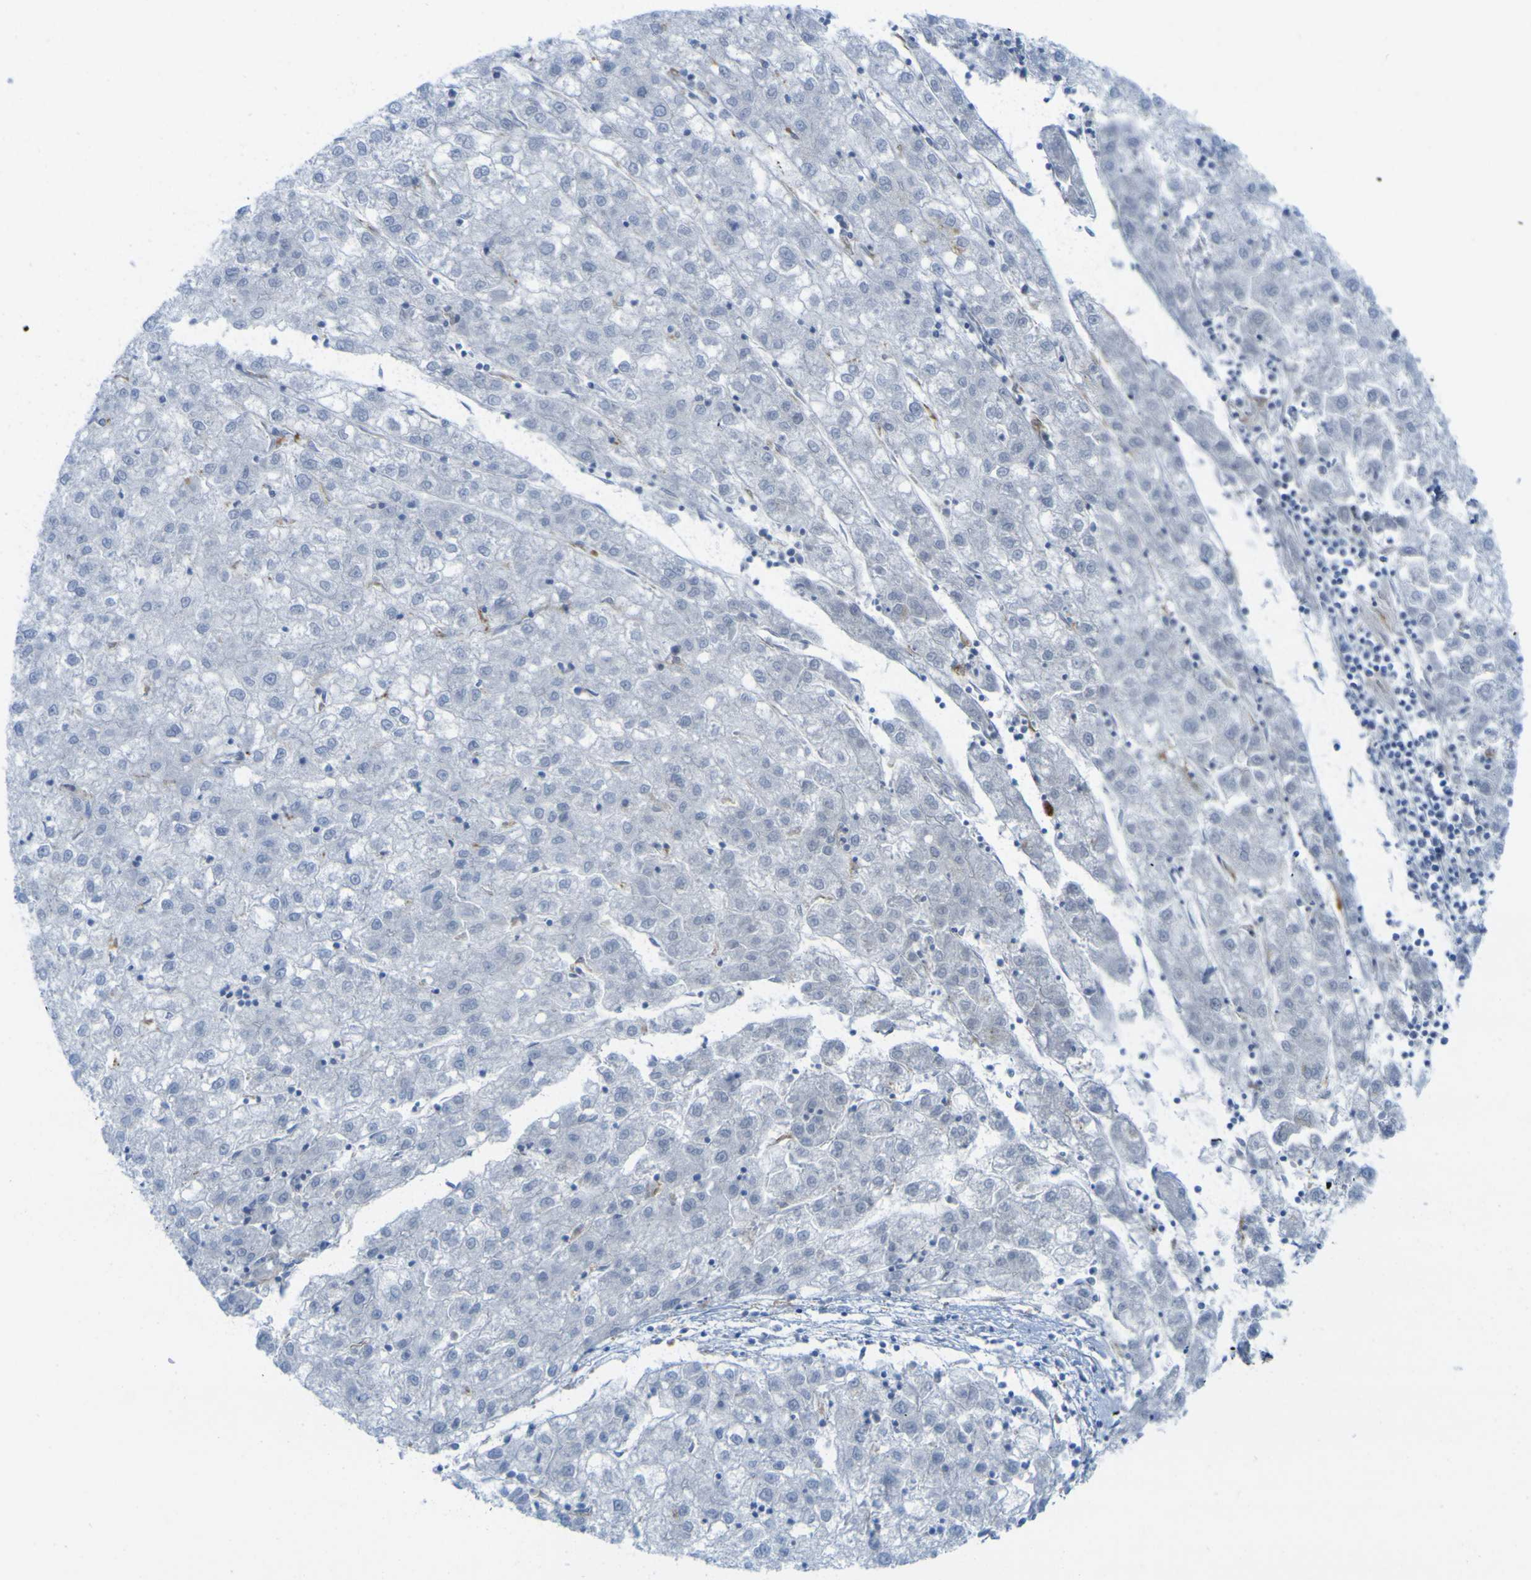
{"staining": {"intensity": "negative", "quantity": "none", "location": "none"}, "tissue": "liver cancer", "cell_type": "Tumor cells", "image_type": "cancer", "snomed": [{"axis": "morphology", "description": "Carcinoma, Hepatocellular, NOS"}, {"axis": "topography", "description": "Liver"}], "caption": "IHC histopathology image of neoplastic tissue: liver hepatocellular carcinoma stained with DAB (3,3'-diaminobenzidine) exhibits no significant protein expression in tumor cells.", "gene": "PLD3", "patient": {"sex": "male", "age": 72}}